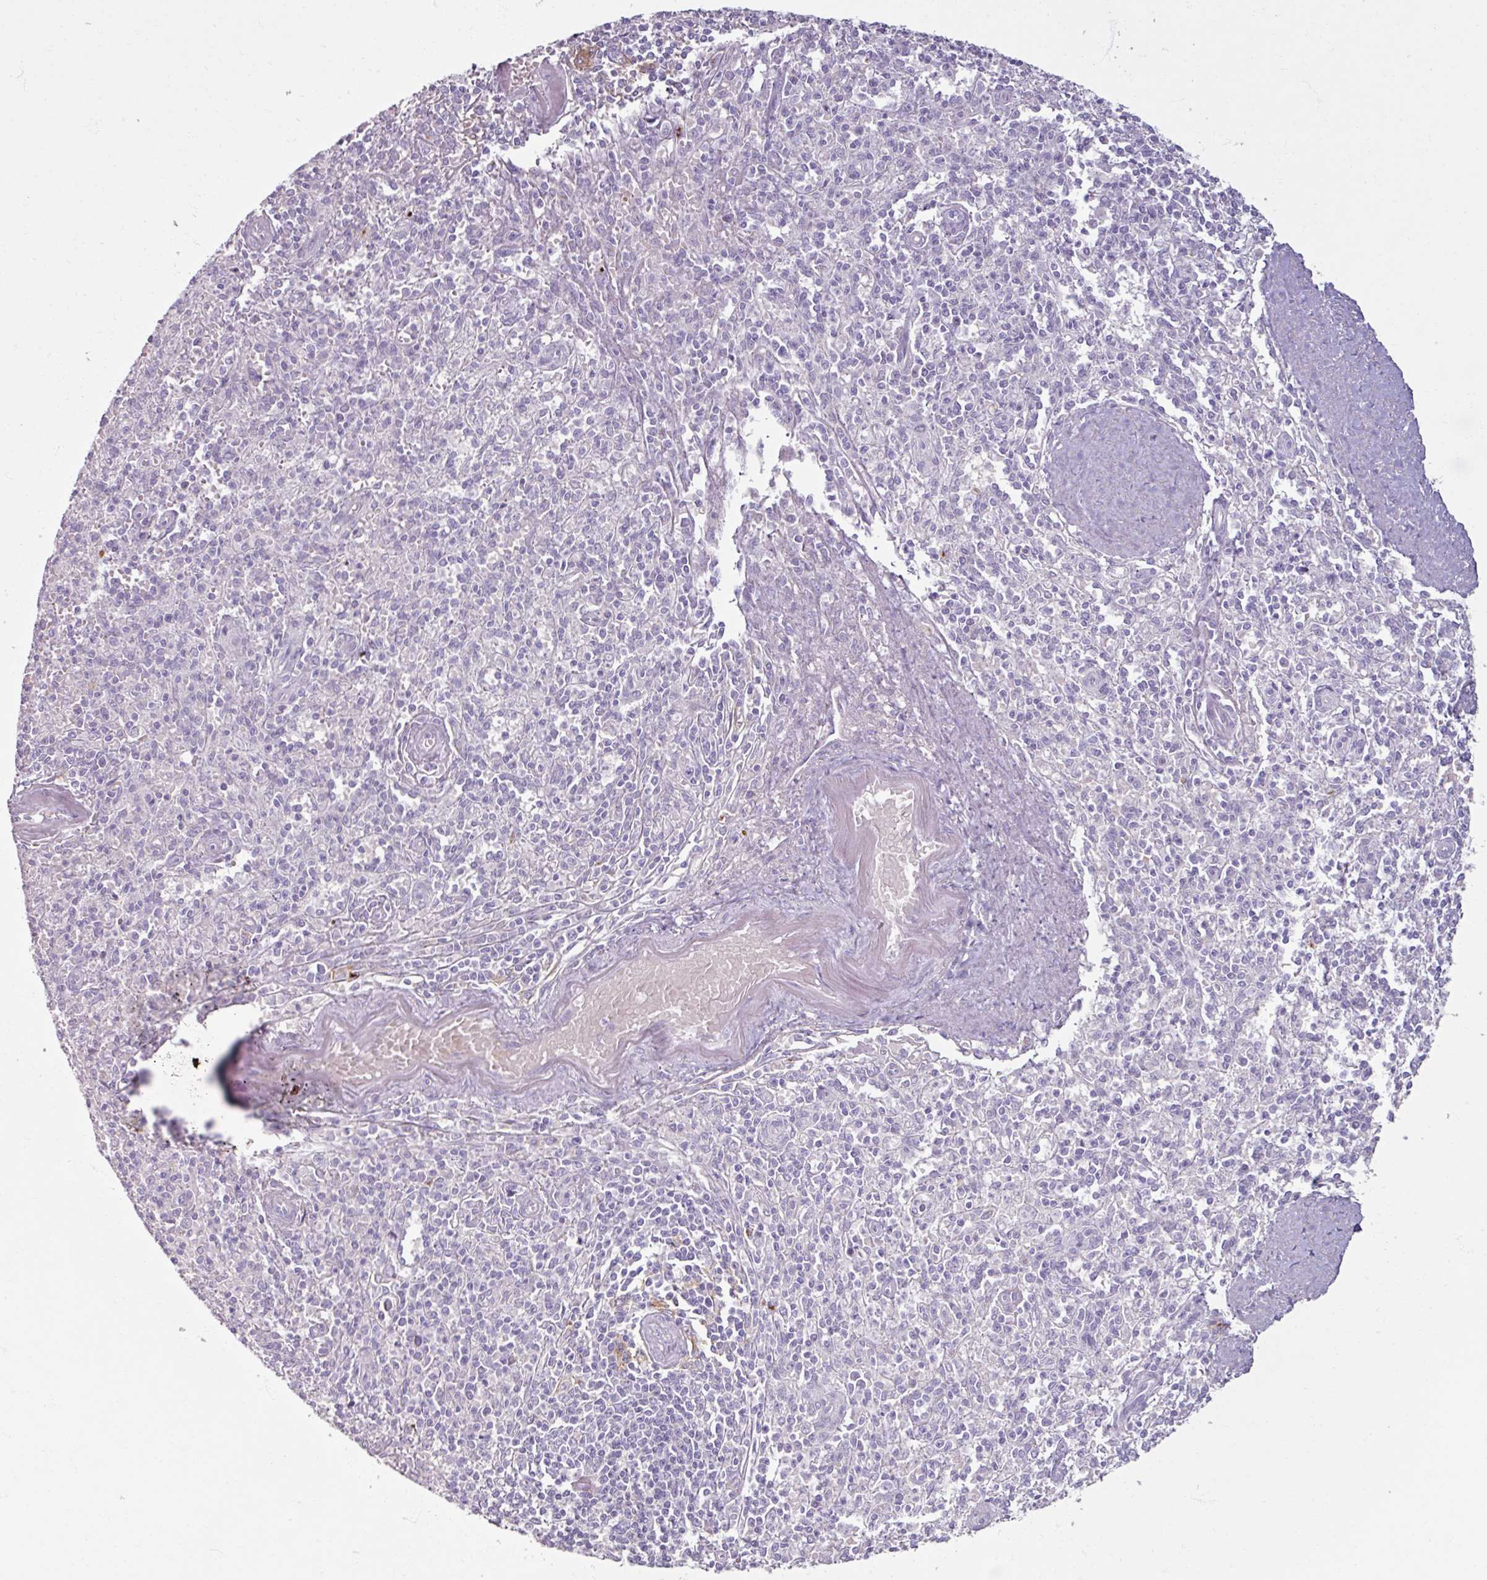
{"staining": {"intensity": "negative", "quantity": "none", "location": "none"}, "tissue": "spleen", "cell_type": "Cells in red pulp", "image_type": "normal", "snomed": [{"axis": "morphology", "description": "Normal tissue, NOS"}, {"axis": "topography", "description": "Spleen"}], "caption": "IHC of benign spleen reveals no positivity in cells in red pulp.", "gene": "SLC27A5", "patient": {"sex": "female", "age": 70}}